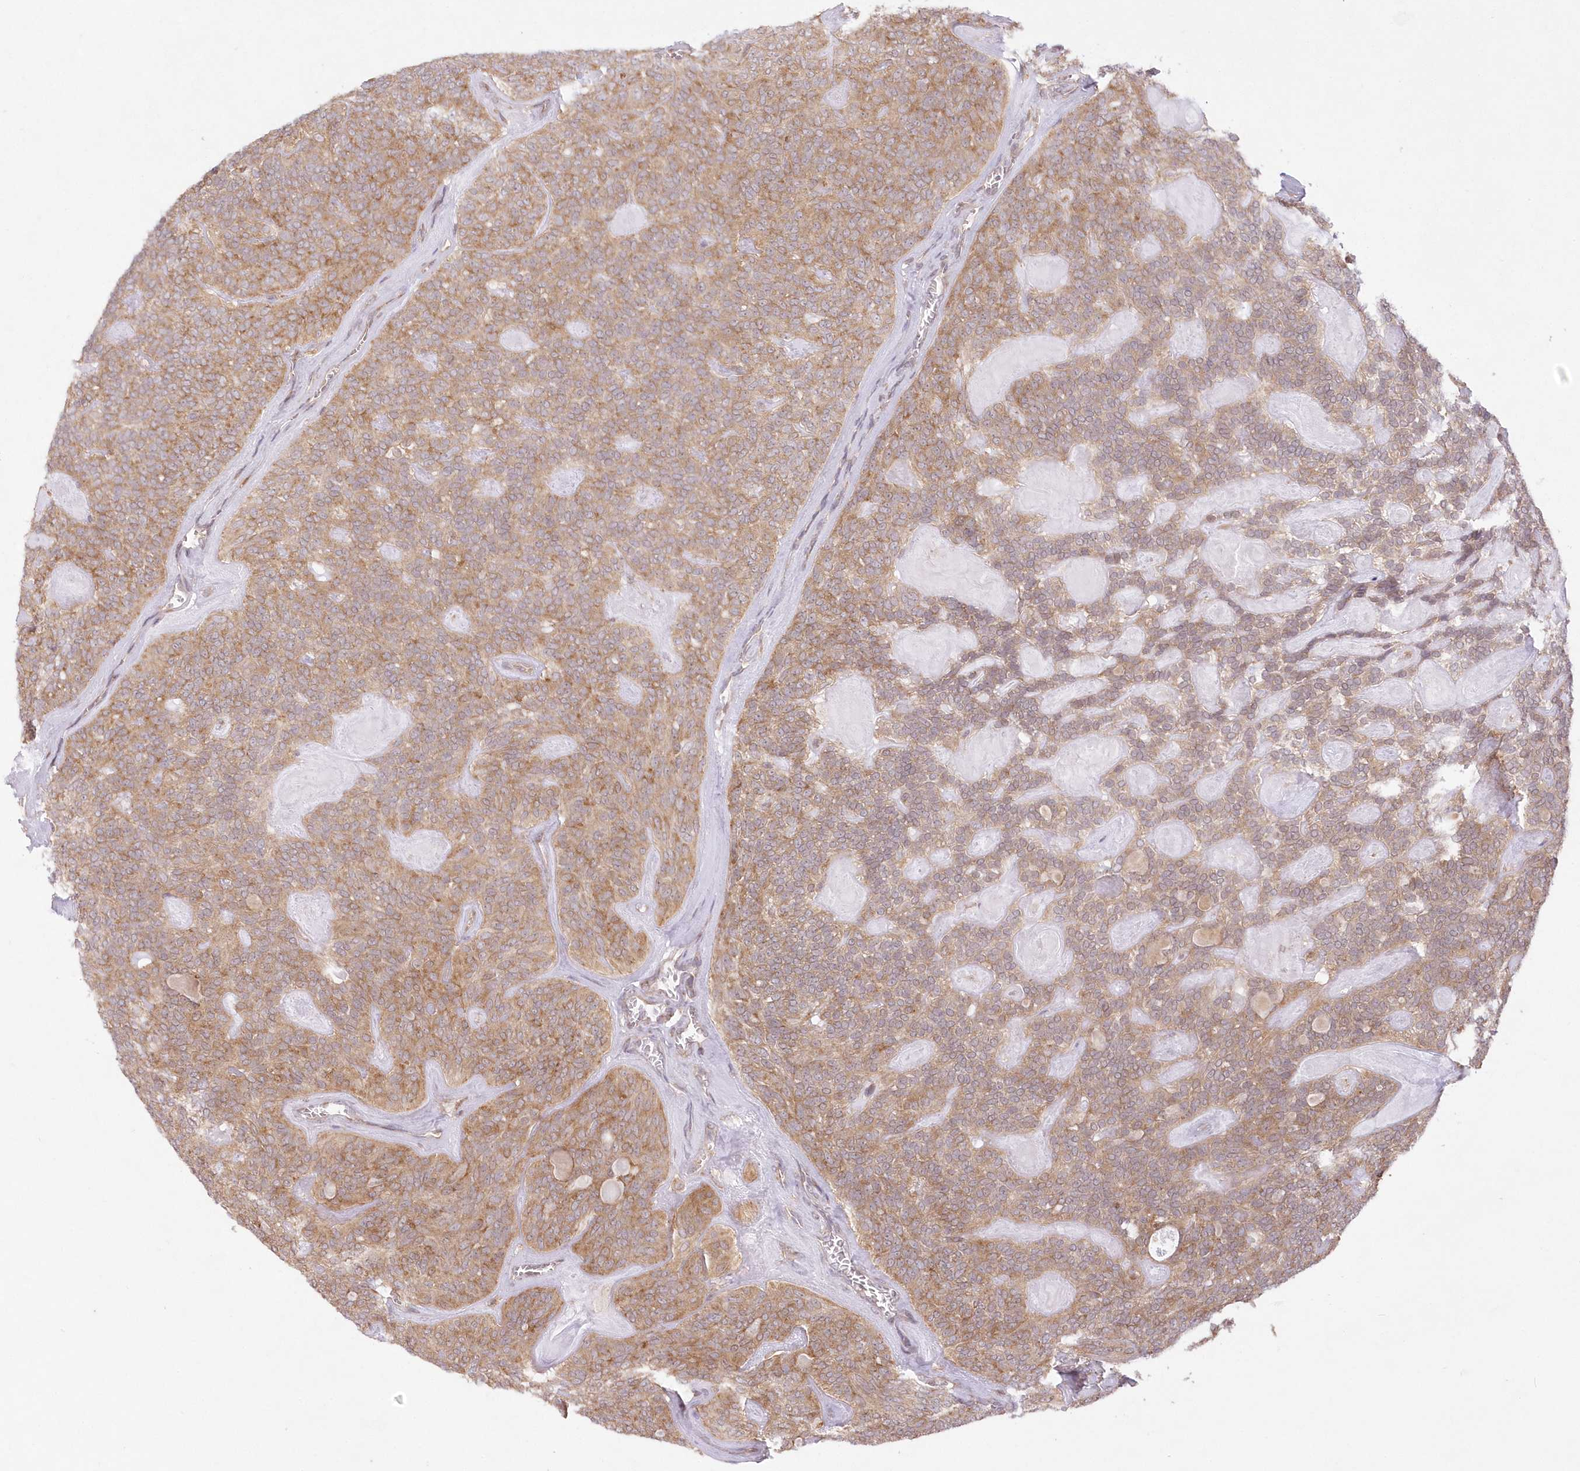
{"staining": {"intensity": "moderate", "quantity": ">75%", "location": "cytoplasmic/membranous"}, "tissue": "head and neck cancer", "cell_type": "Tumor cells", "image_type": "cancer", "snomed": [{"axis": "morphology", "description": "Adenocarcinoma, NOS"}, {"axis": "topography", "description": "Head-Neck"}], "caption": "Tumor cells display medium levels of moderate cytoplasmic/membranous positivity in about >75% of cells in human adenocarcinoma (head and neck).", "gene": "RNPEP", "patient": {"sex": "male", "age": 66}}